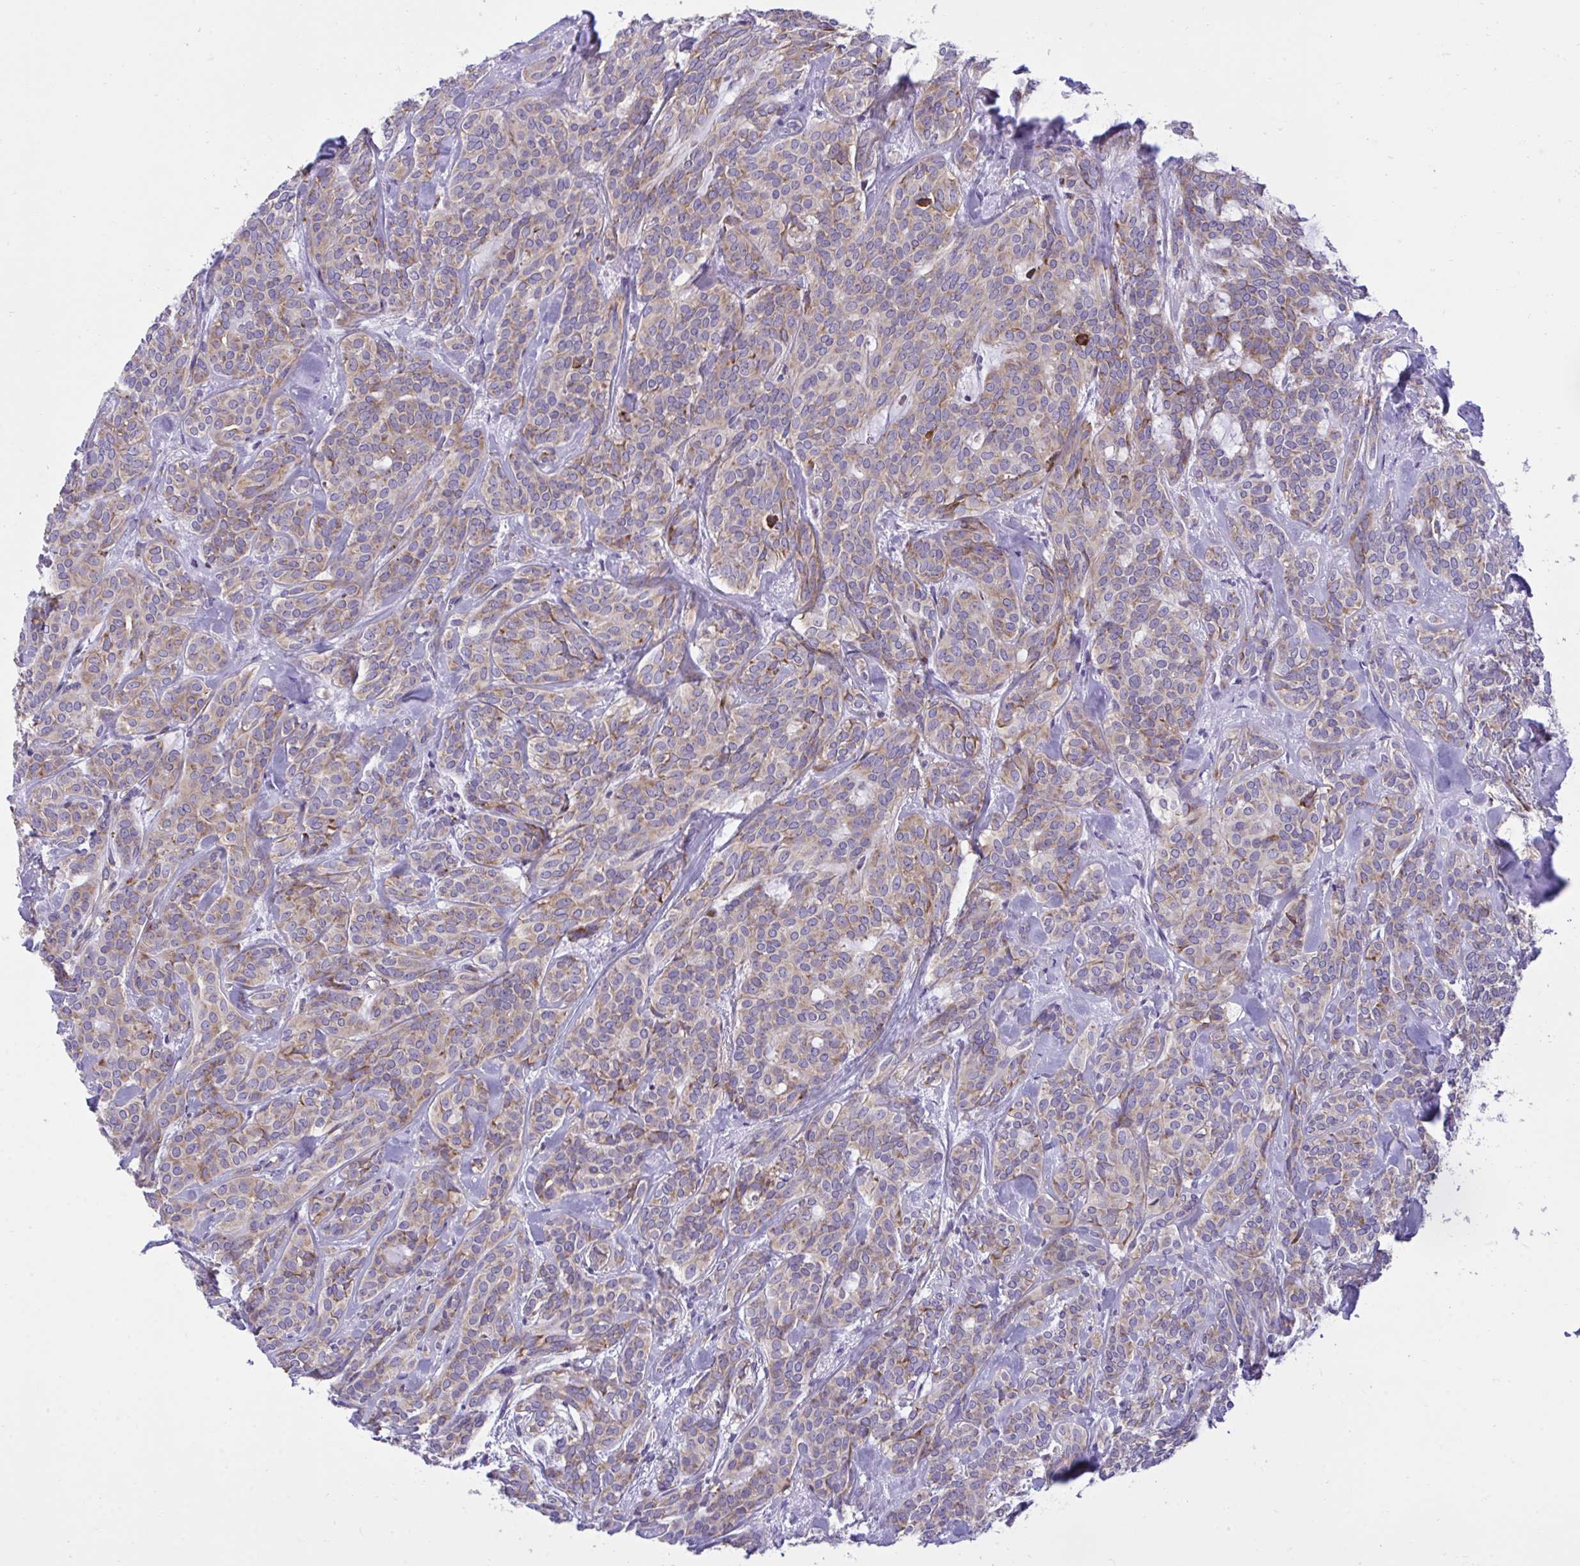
{"staining": {"intensity": "weak", "quantity": "25%-75%", "location": "cytoplasmic/membranous"}, "tissue": "head and neck cancer", "cell_type": "Tumor cells", "image_type": "cancer", "snomed": [{"axis": "morphology", "description": "Adenocarcinoma, NOS"}, {"axis": "topography", "description": "Head-Neck"}], "caption": "There is low levels of weak cytoplasmic/membranous expression in tumor cells of head and neck cancer, as demonstrated by immunohistochemical staining (brown color).", "gene": "RPS15", "patient": {"sex": "female", "age": 57}}